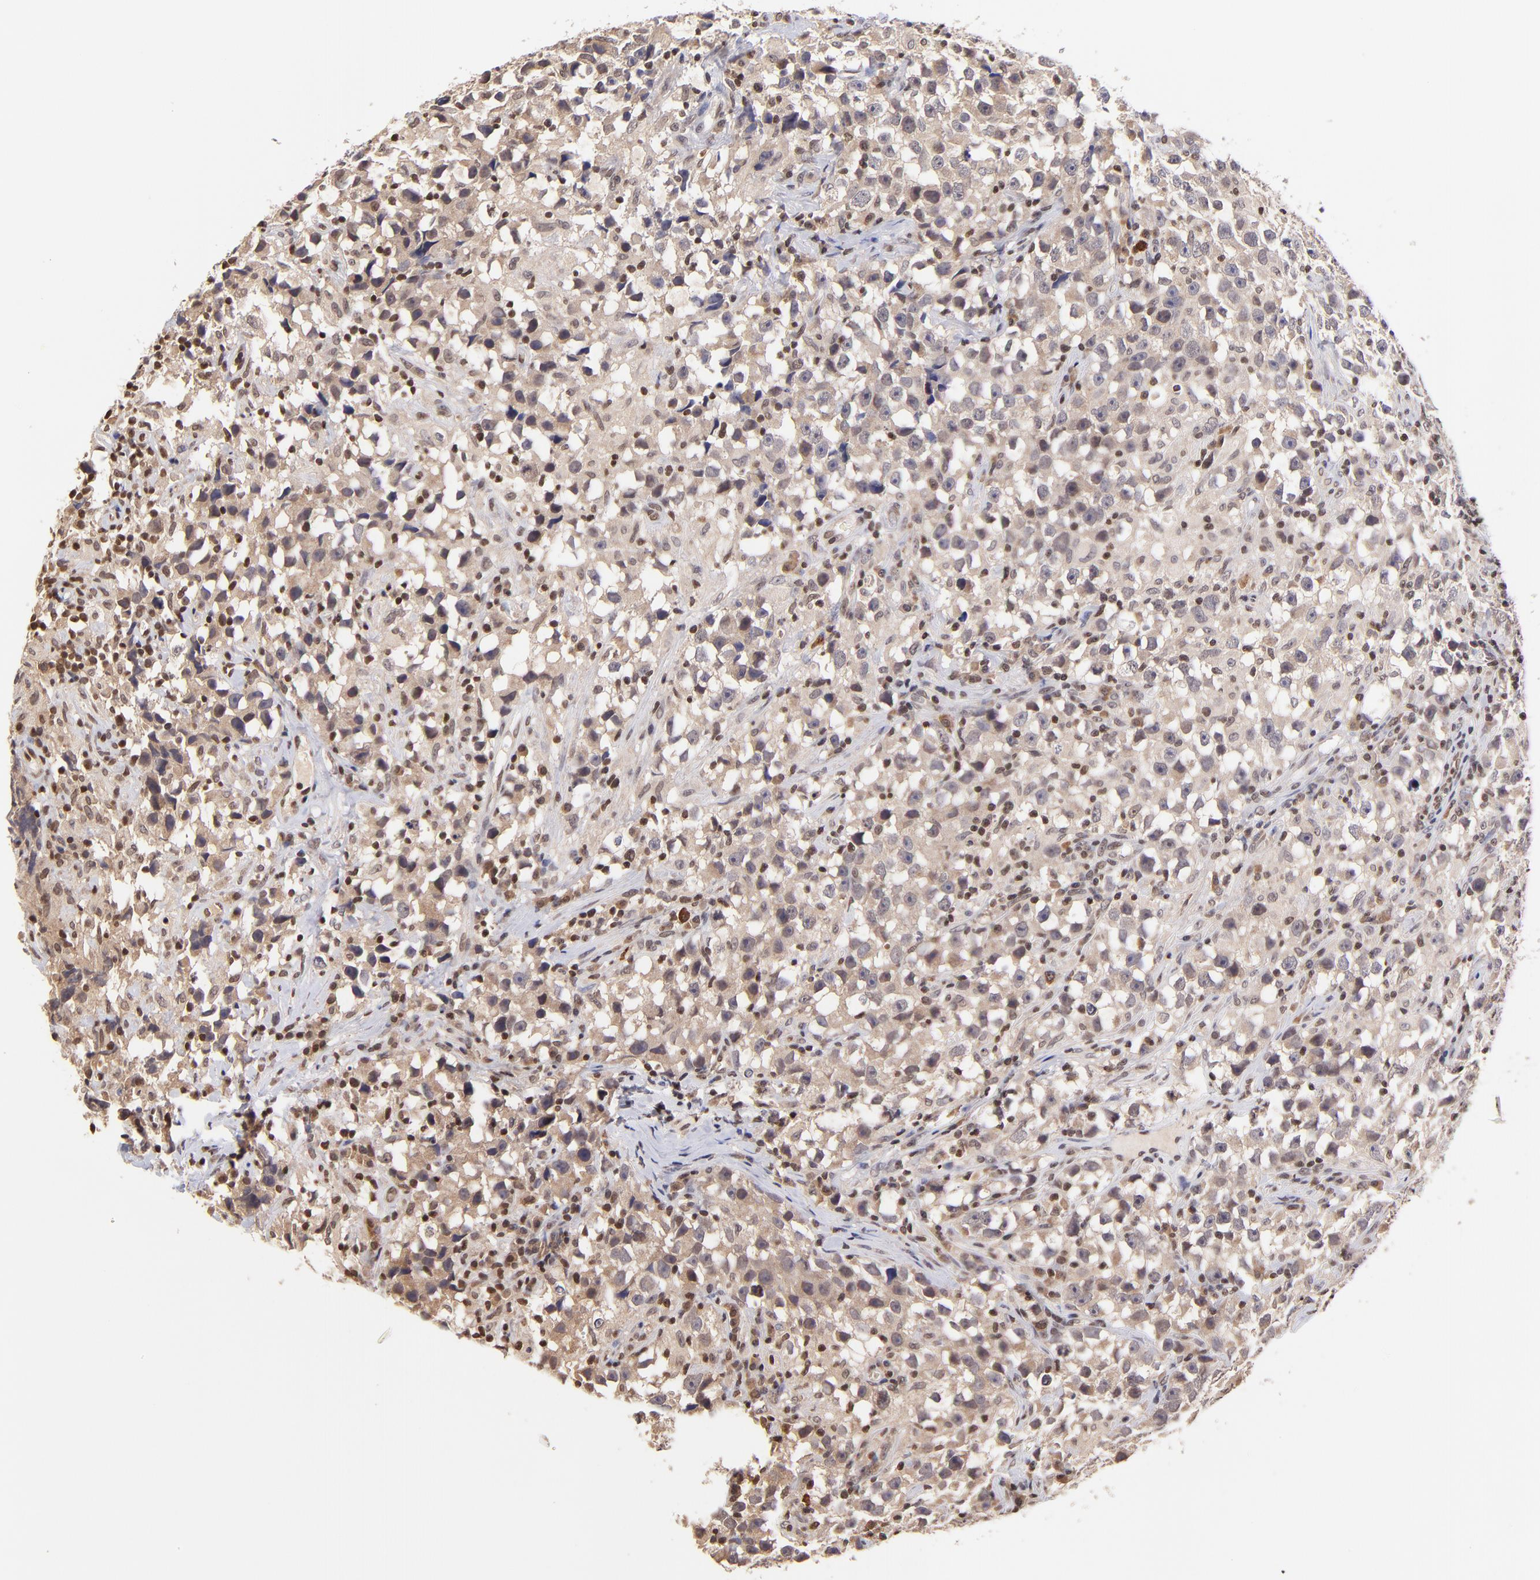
{"staining": {"intensity": "moderate", "quantity": ">75%", "location": "cytoplasmic/membranous"}, "tissue": "testis cancer", "cell_type": "Tumor cells", "image_type": "cancer", "snomed": [{"axis": "morphology", "description": "Seminoma, NOS"}, {"axis": "topography", "description": "Testis"}], "caption": "A micrograph of seminoma (testis) stained for a protein displays moderate cytoplasmic/membranous brown staining in tumor cells. (DAB IHC with brightfield microscopy, high magnification).", "gene": "WDR25", "patient": {"sex": "male", "age": 33}}